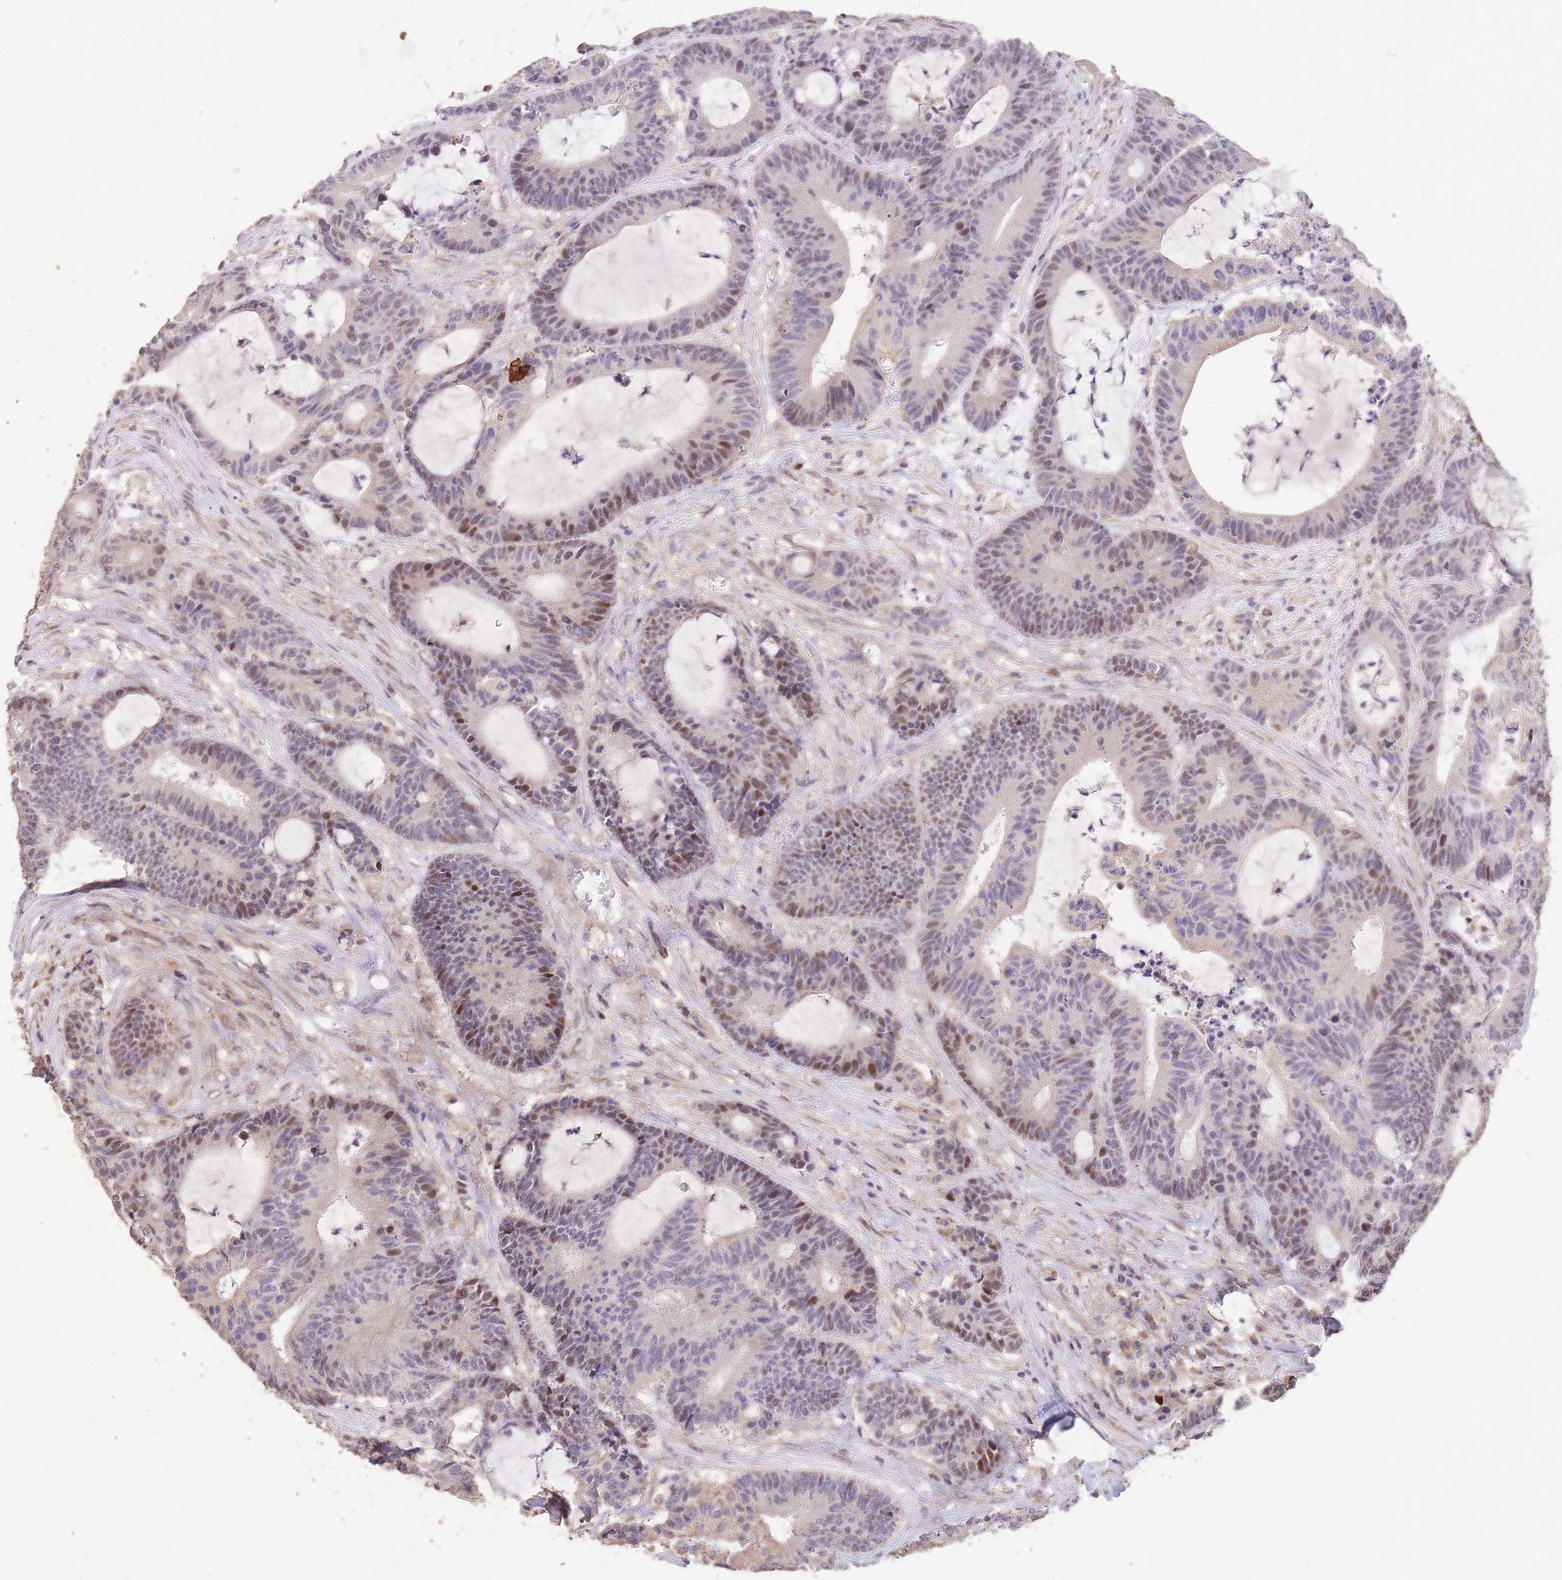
{"staining": {"intensity": "moderate", "quantity": "<25%", "location": "nuclear"}, "tissue": "colorectal cancer", "cell_type": "Tumor cells", "image_type": "cancer", "snomed": [{"axis": "morphology", "description": "Adenocarcinoma, NOS"}, {"axis": "topography", "description": "Colon"}], "caption": "Colorectal cancer (adenocarcinoma) stained with a brown dye shows moderate nuclear positive staining in about <25% of tumor cells.", "gene": "RGS14", "patient": {"sex": "female", "age": 84}}